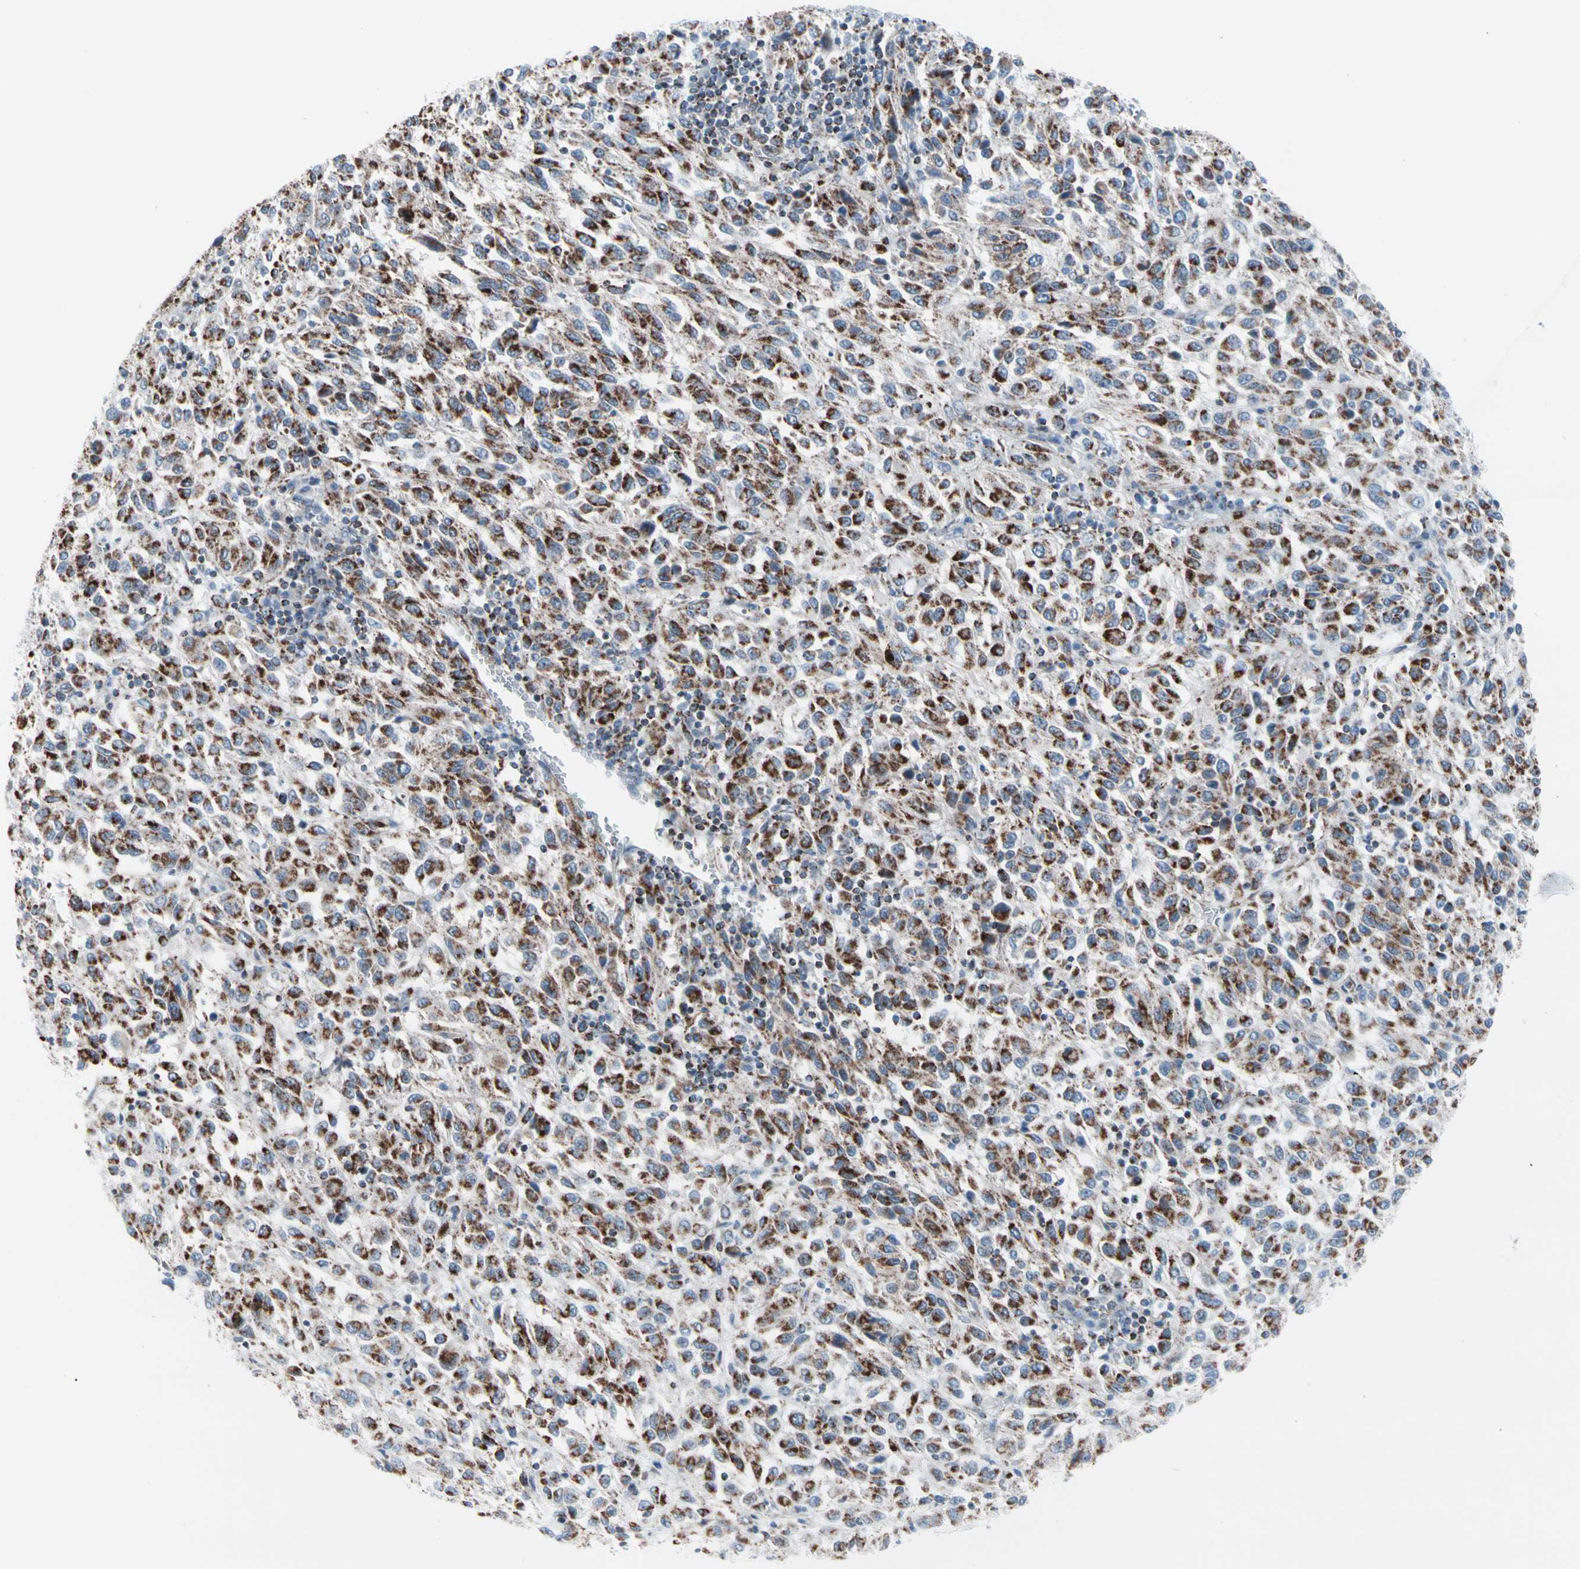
{"staining": {"intensity": "strong", "quantity": ">75%", "location": "cytoplasmic/membranous"}, "tissue": "melanoma", "cell_type": "Tumor cells", "image_type": "cancer", "snomed": [{"axis": "morphology", "description": "Malignant melanoma, Metastatic site"}, {"axis": "topography", "description": "Lung"}], "caption": "High-power microscopy captured an immunohistochemistry image of malignant melanoma (metastatic site), revealing strong cytoplasmic/membranous staining in about >75% of tumor cells.", "gene": "HK1", "patient": {"sex": "male", "age": 64}}